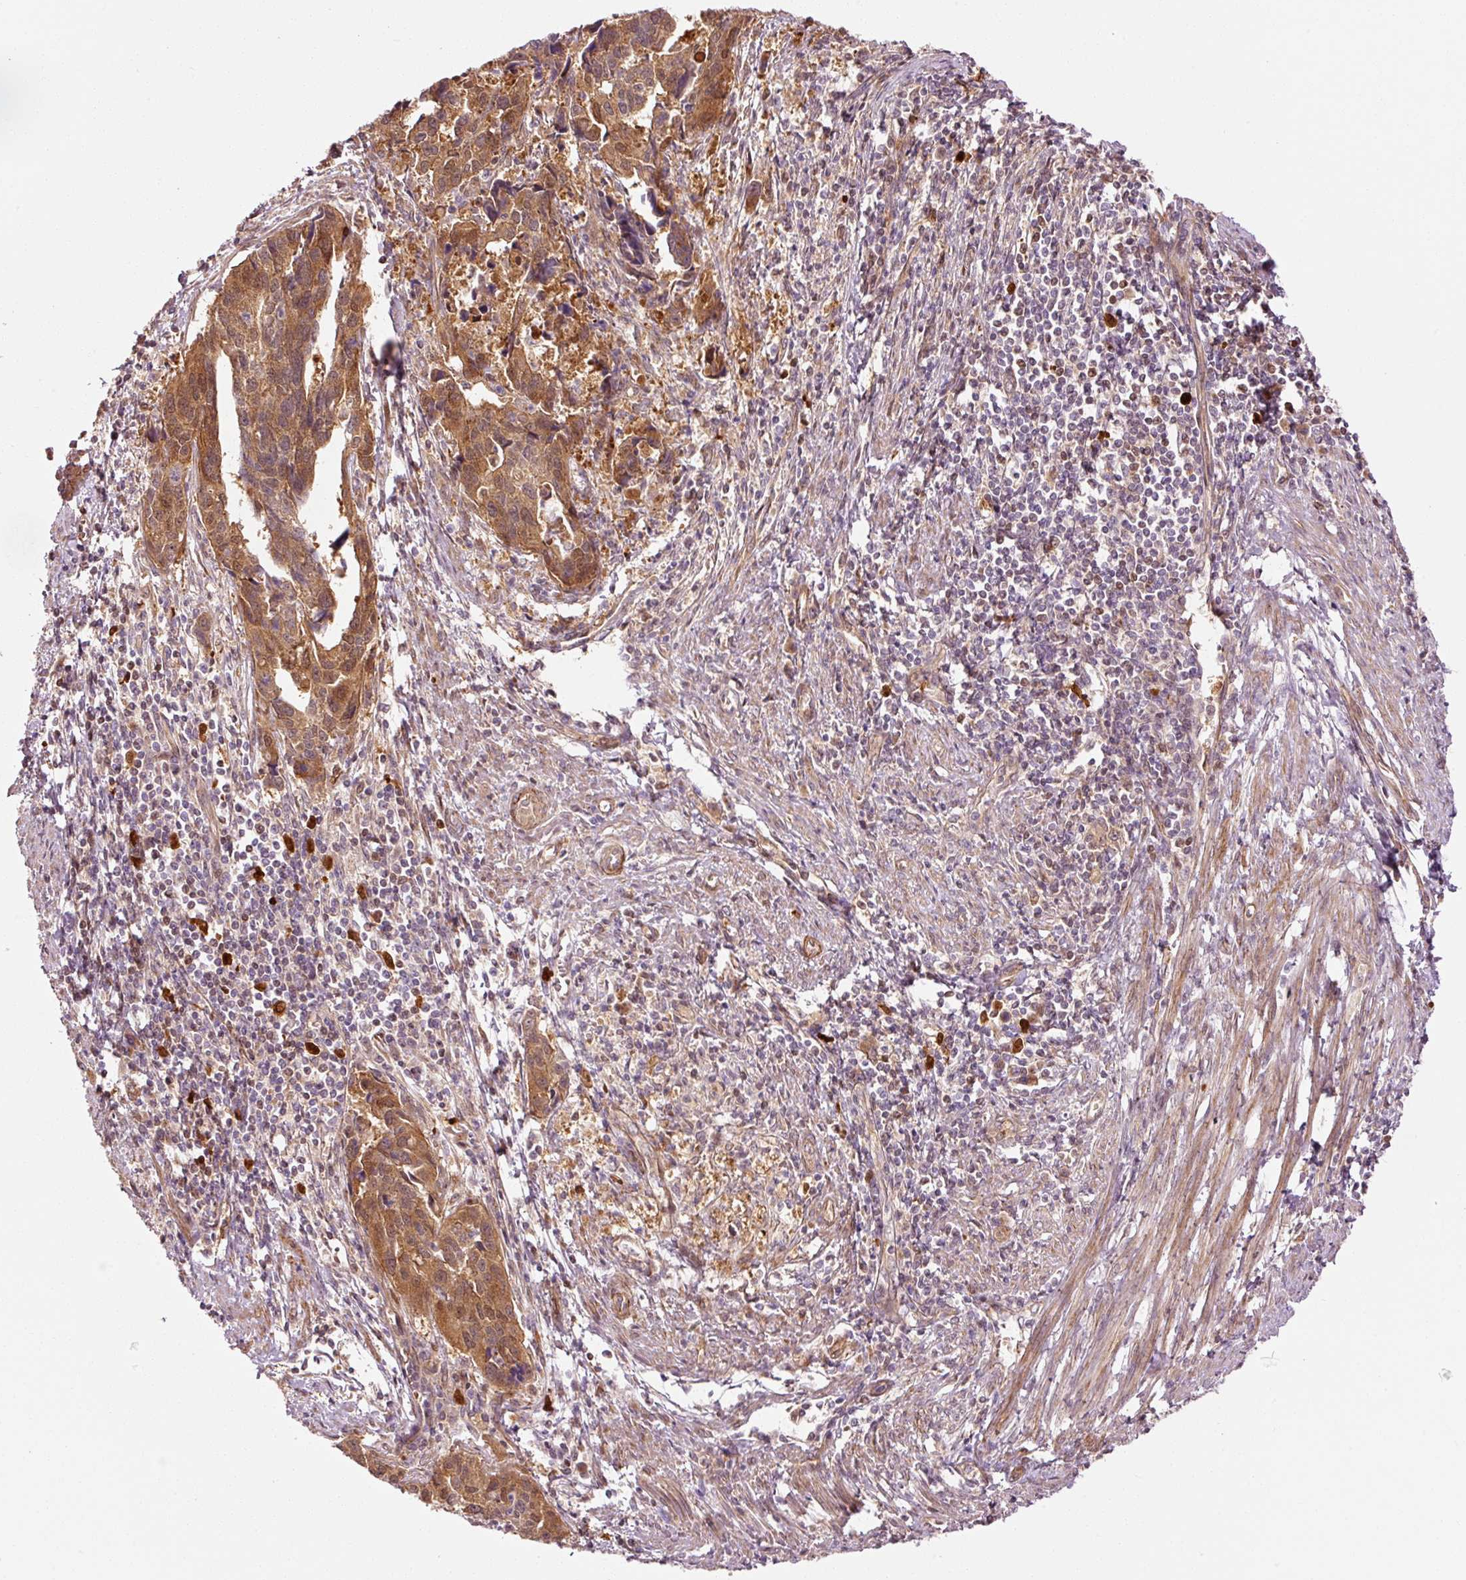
{"staining": {"intensity": "strong", "quantity": "25%-75%", "location": "cytoplasmic/membranous"}, "tissue": "endometrial cancer", "cell_type": "Tumor cells", "image_type": "cancer", "snomed": [{"axis": "morphology", "description": "Adenocarcinoma, NOS"}, {"axis": "topography", "description": "Endometrium"}], "caption": "Protein expression analysis of human endometrial adenocarcinoma reveals strong cytoplasmic/membranous expression in about 25%-75% of tumor cells.", "gene": "PPP1R14B", "patient": {"sex": "female", "age": 73}}